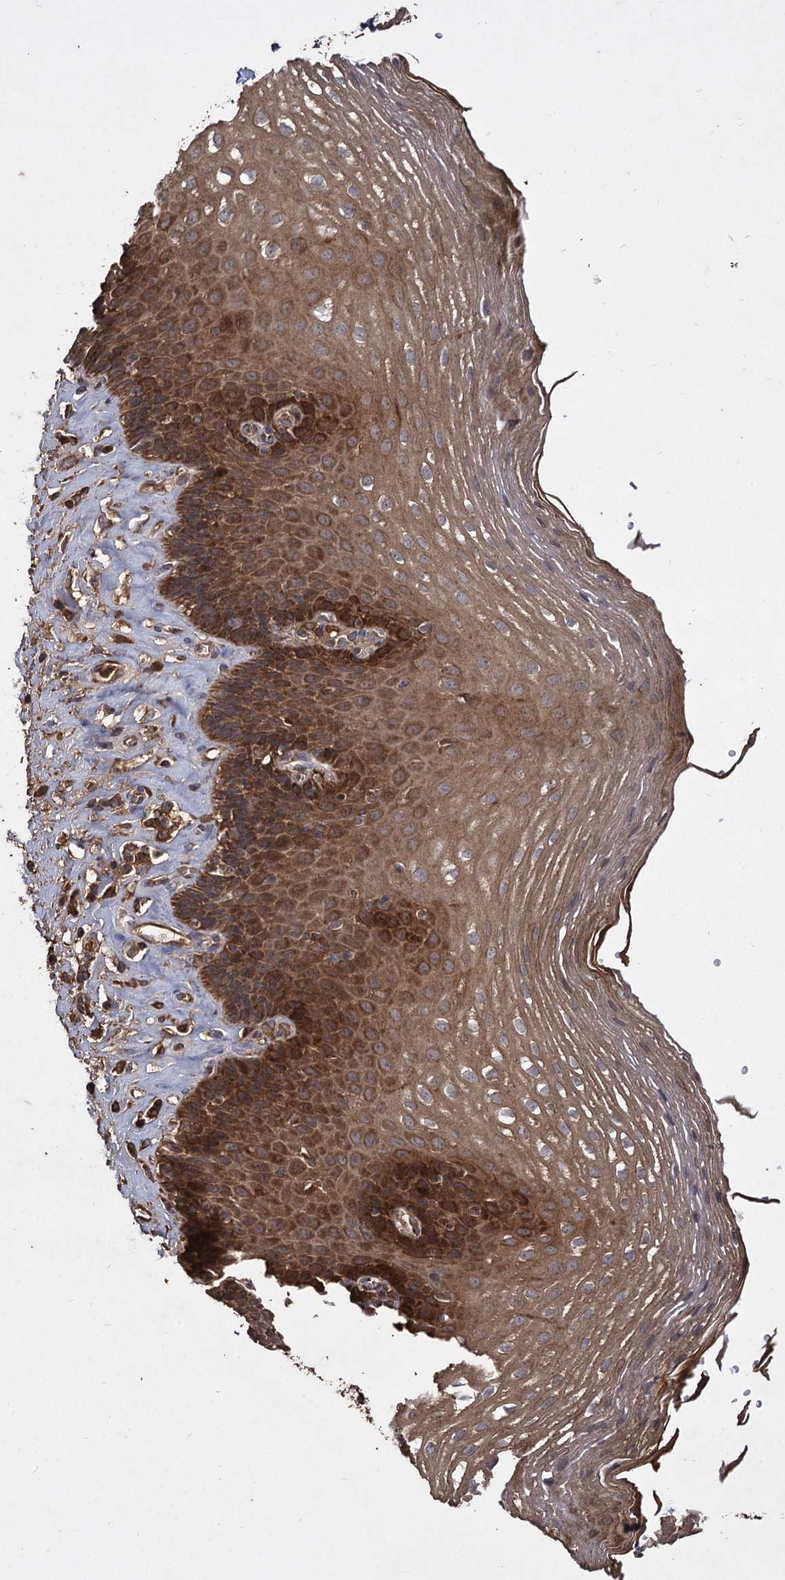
{"staining": {"intensity": "moderate", "quantity": ">75%", "location": "cytoplasmic/membranous"}, "tissue": "esophagus", "cell_type": "Squamous epithelial cells", "image_type": "normal", "snomed": [{"axis": "morphology", "description": "Normal tissue, NOS"}, {"axis": "topography", "description": "Esophagus"}], "caption": "Immunohistochemistry (DAB (3,3'-diaminobenzidine)) staining of normal esophagus shows moderate cytoplasmic/membranous protein positivity in about >75% of squamous epithelial cells.", "gene": "GCLC", "patient": {"sex": "female", "age": 66}}